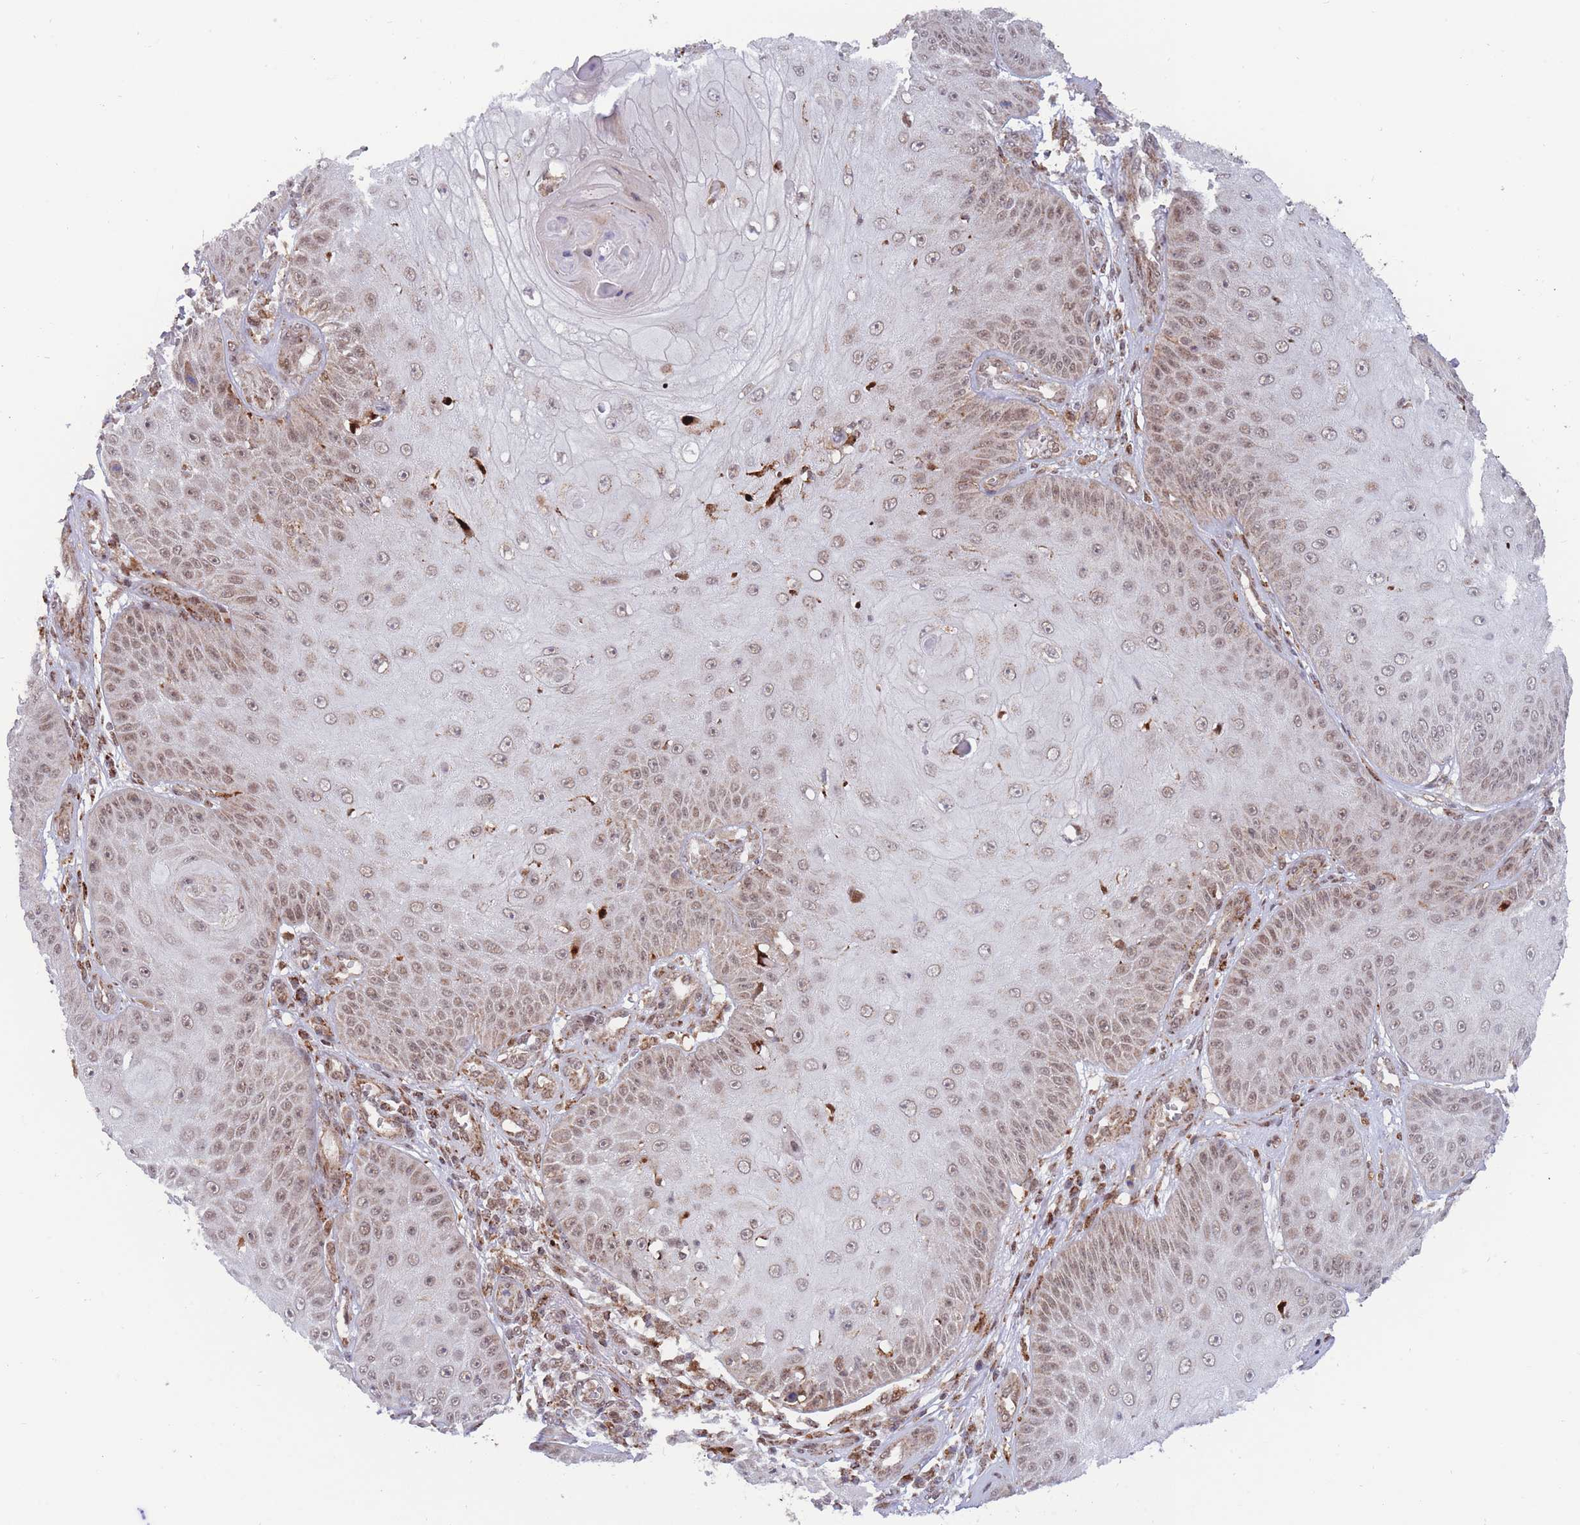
{"staining": {"intensity": "weak", "quantity": "25%-75%", "location": "nuclear"}, "tissue": "skin cancer", "cell_type": "Tumor cells", "image_type": "cancer", "snomed": [{"axis": "morphology", "description": "Squamous cell carcinoma, NOS"}, {"axis": "topography", "description": "Skin"}], "caption": "Immunohistochemistry (IHC) (DAB (3,3'-diaminobenzidine)) staining of squamous cell carcinoma (skin) displays weak nuclear protein staining in approximately 25%-75% of tumor cells.", "gene": "BOD1L1", "patient": {"sex": "male", "age": 70}}